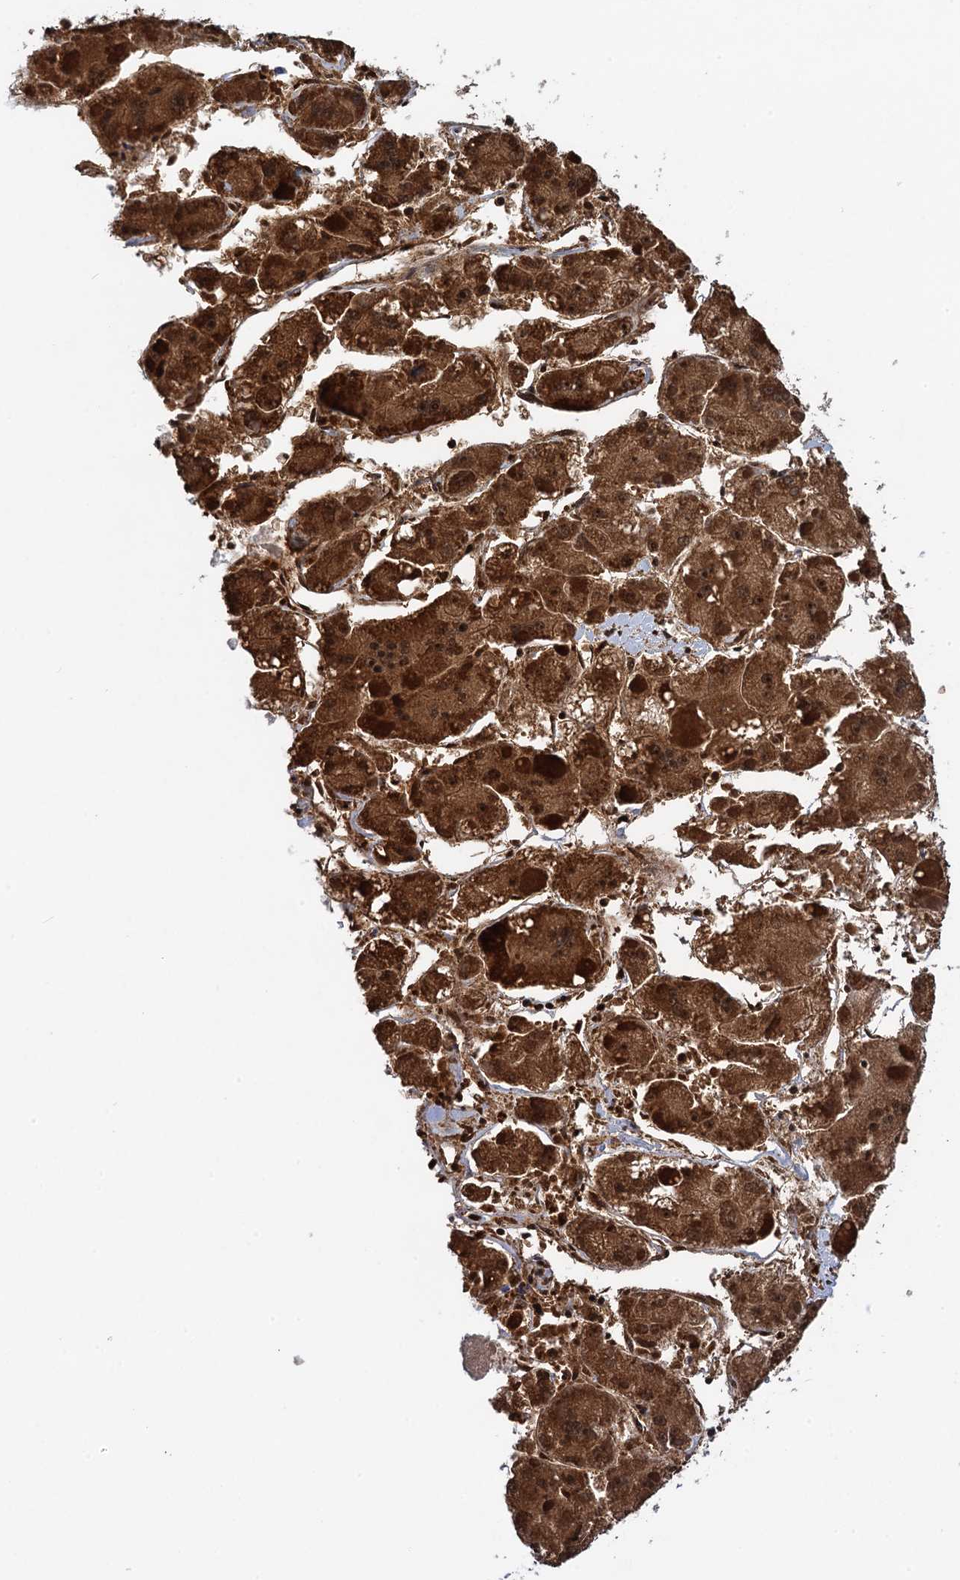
{"staining": {"intensity": "moderate", "quantity": ">75%", "location": "cytoplasmic/membranous,nuclear"}, "tissue": "liver cancer", "cell_type": "Tumor cells", "image_type": "cancer", "snomed": [{"axis": "morphology", "description": "Carcinoma, Hepatocellular, NOS"}, {"axis": "topography", "description": "Liver"}], "caption": "Protein staining of hepatocellular carcinoma (liver) tissue exhibits moderate cytoplasmic/membranous and nuclear staining in approximately >75% of tumor cells.", "gene": "ZAR1L", "patient": {"sex": "female", "age": 73}}